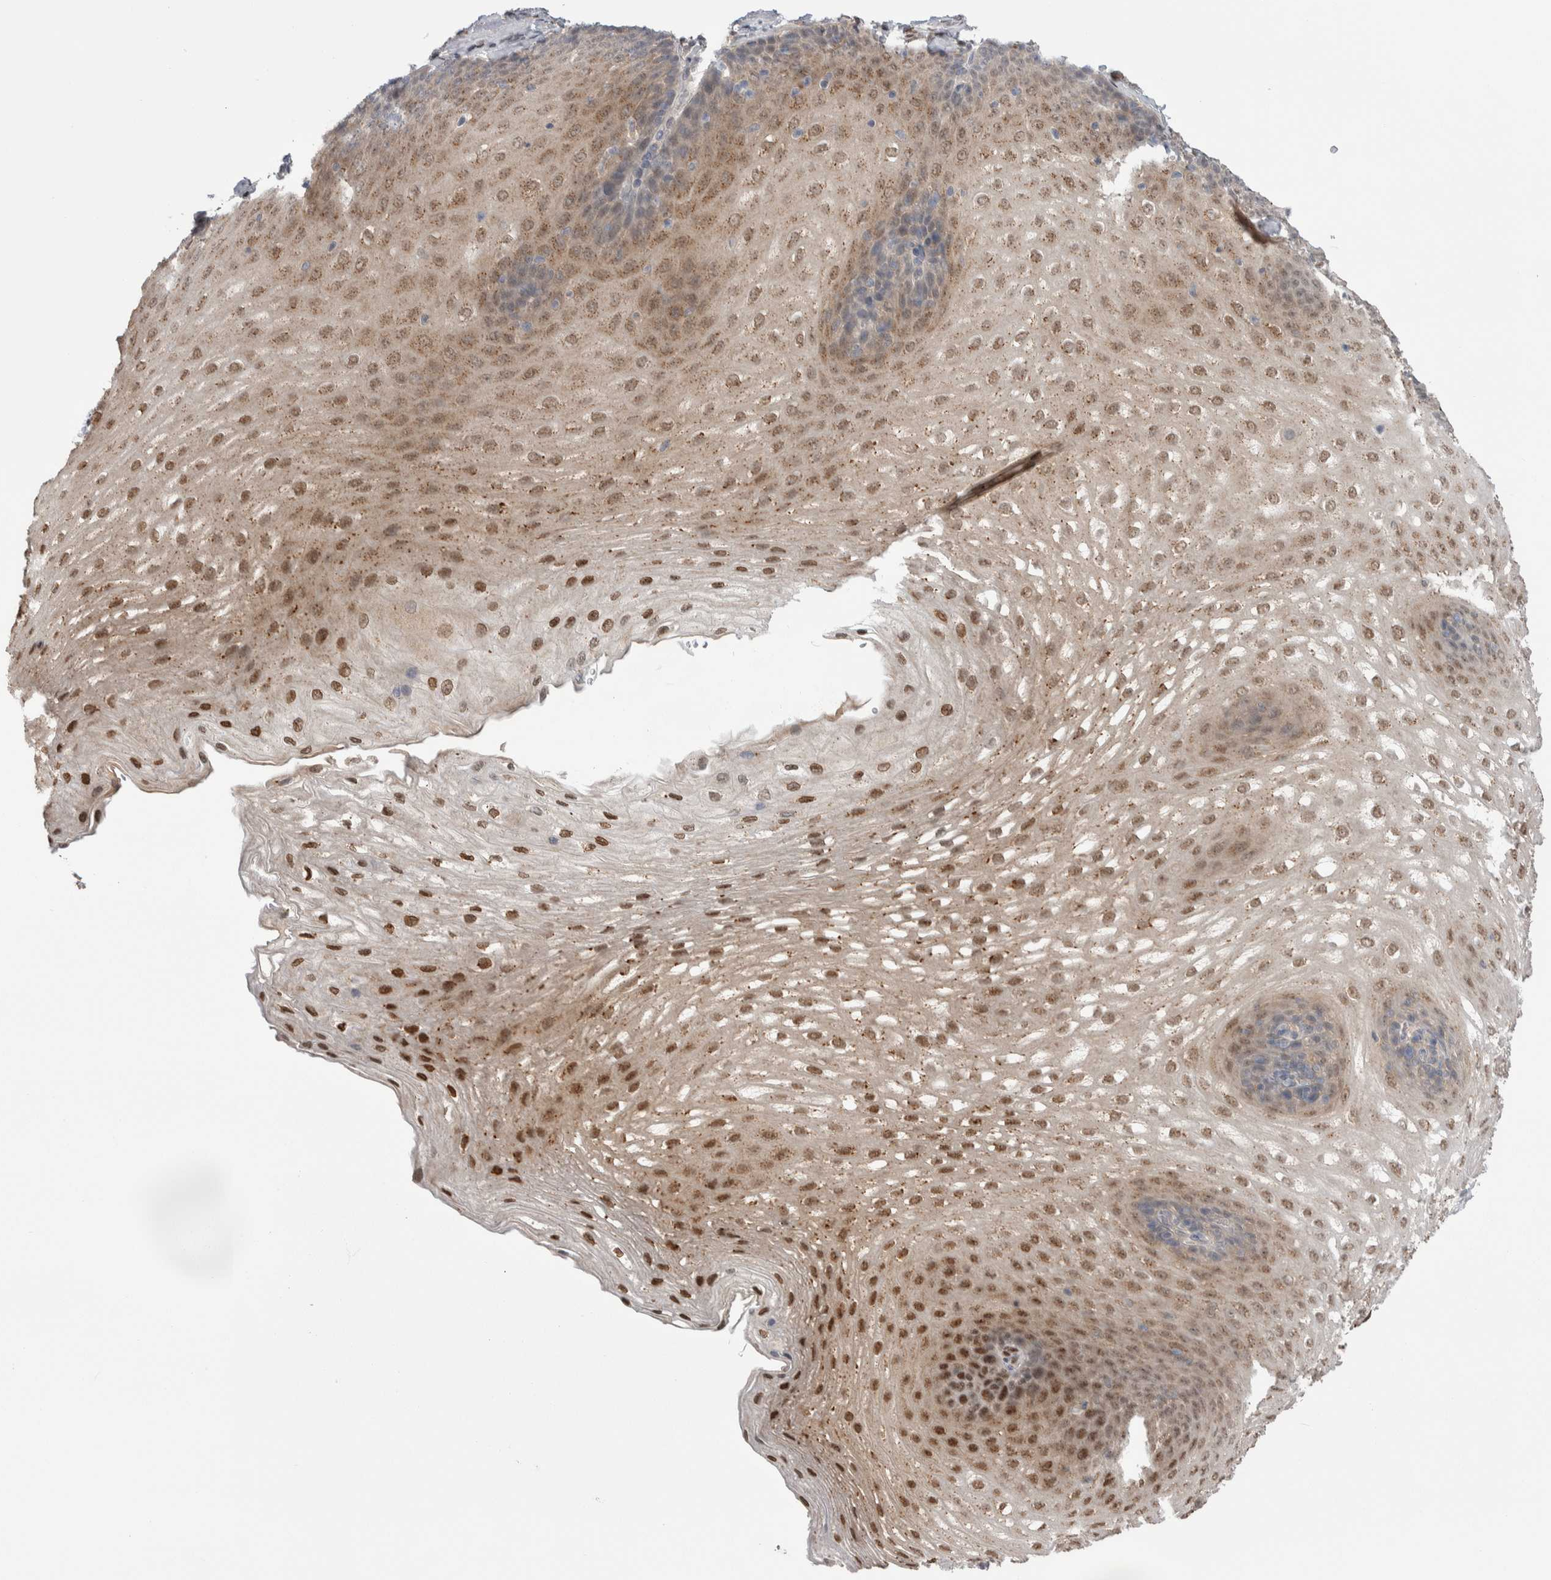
{"staining": {"intensity": "moderate", "quantity": "25%-75%", "location": "cytoplasmic/membranous,nuclear"}, "tissue": "esophagus", "cell_type": "Squamous epithelial cells", "image_type": "normal", "snomed": [{"axis": "morphology", "description": "Normal tissue, NOS"}, {"axis": "topography", "description": "Esophagus"}], "caption": "DAB (3,3'-diaminobenzidine) immunohistochemical staining of unremarkable esophagus reveals moderate cytoplasmic/membranous,nuclear protein positivity in about 25%-75% of squamous epithelial cells. The staining was performed using DAB, with brown indicating positive protein expression. Nuclei are stained blue with hematoxylin.", "gene": "TAX1BP1", "patient": {"sex": "female", "age": 66}}